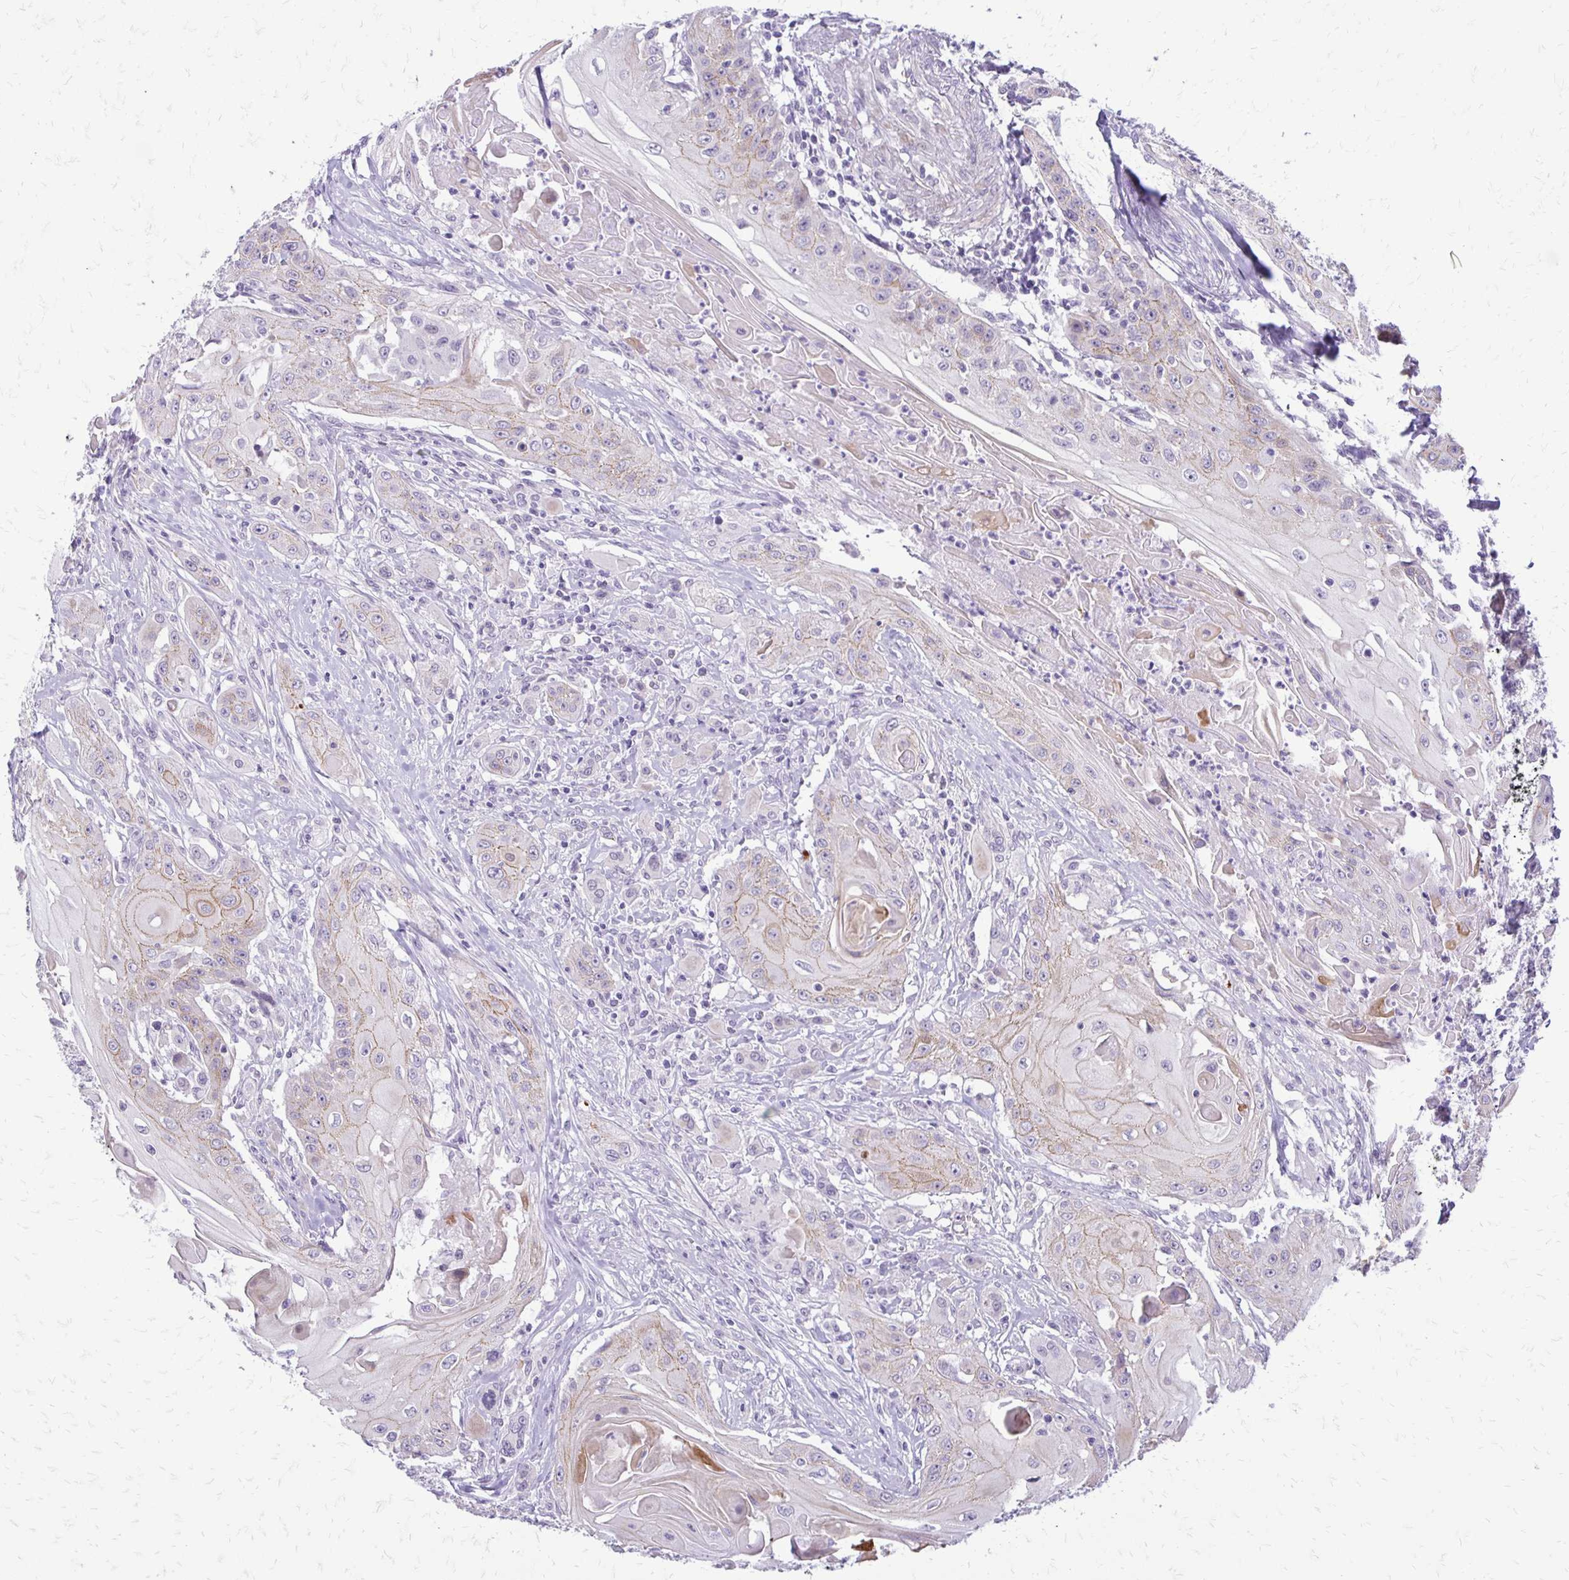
{"staining": {"intensity": "moderate", "quantity": "25%-75%", "location": "cytoplasmic/membranous"}, "tissue": "head and neck cancer", "cell_type": "Tumor cells", "image_type": "cancer", "snomed": [{"axis": "morphology", "description": "Squamous cell carcinoma, NOS"}, {"axis": "topography", "description": "Oral tissue"}, {"axis": "topography", "description": "Head-Neck"}, {"axis": "topography", "description": "Neck, NOS"}], "caption": "This is a histology image of immunohistochemistry staining of head and neck squamous cell carcinoma, which shows moderate positivity in the cytoplasmic/membranous of tumor cells.", "gene": "EPYC", "patient": {"sex": "female", "age": 55}}